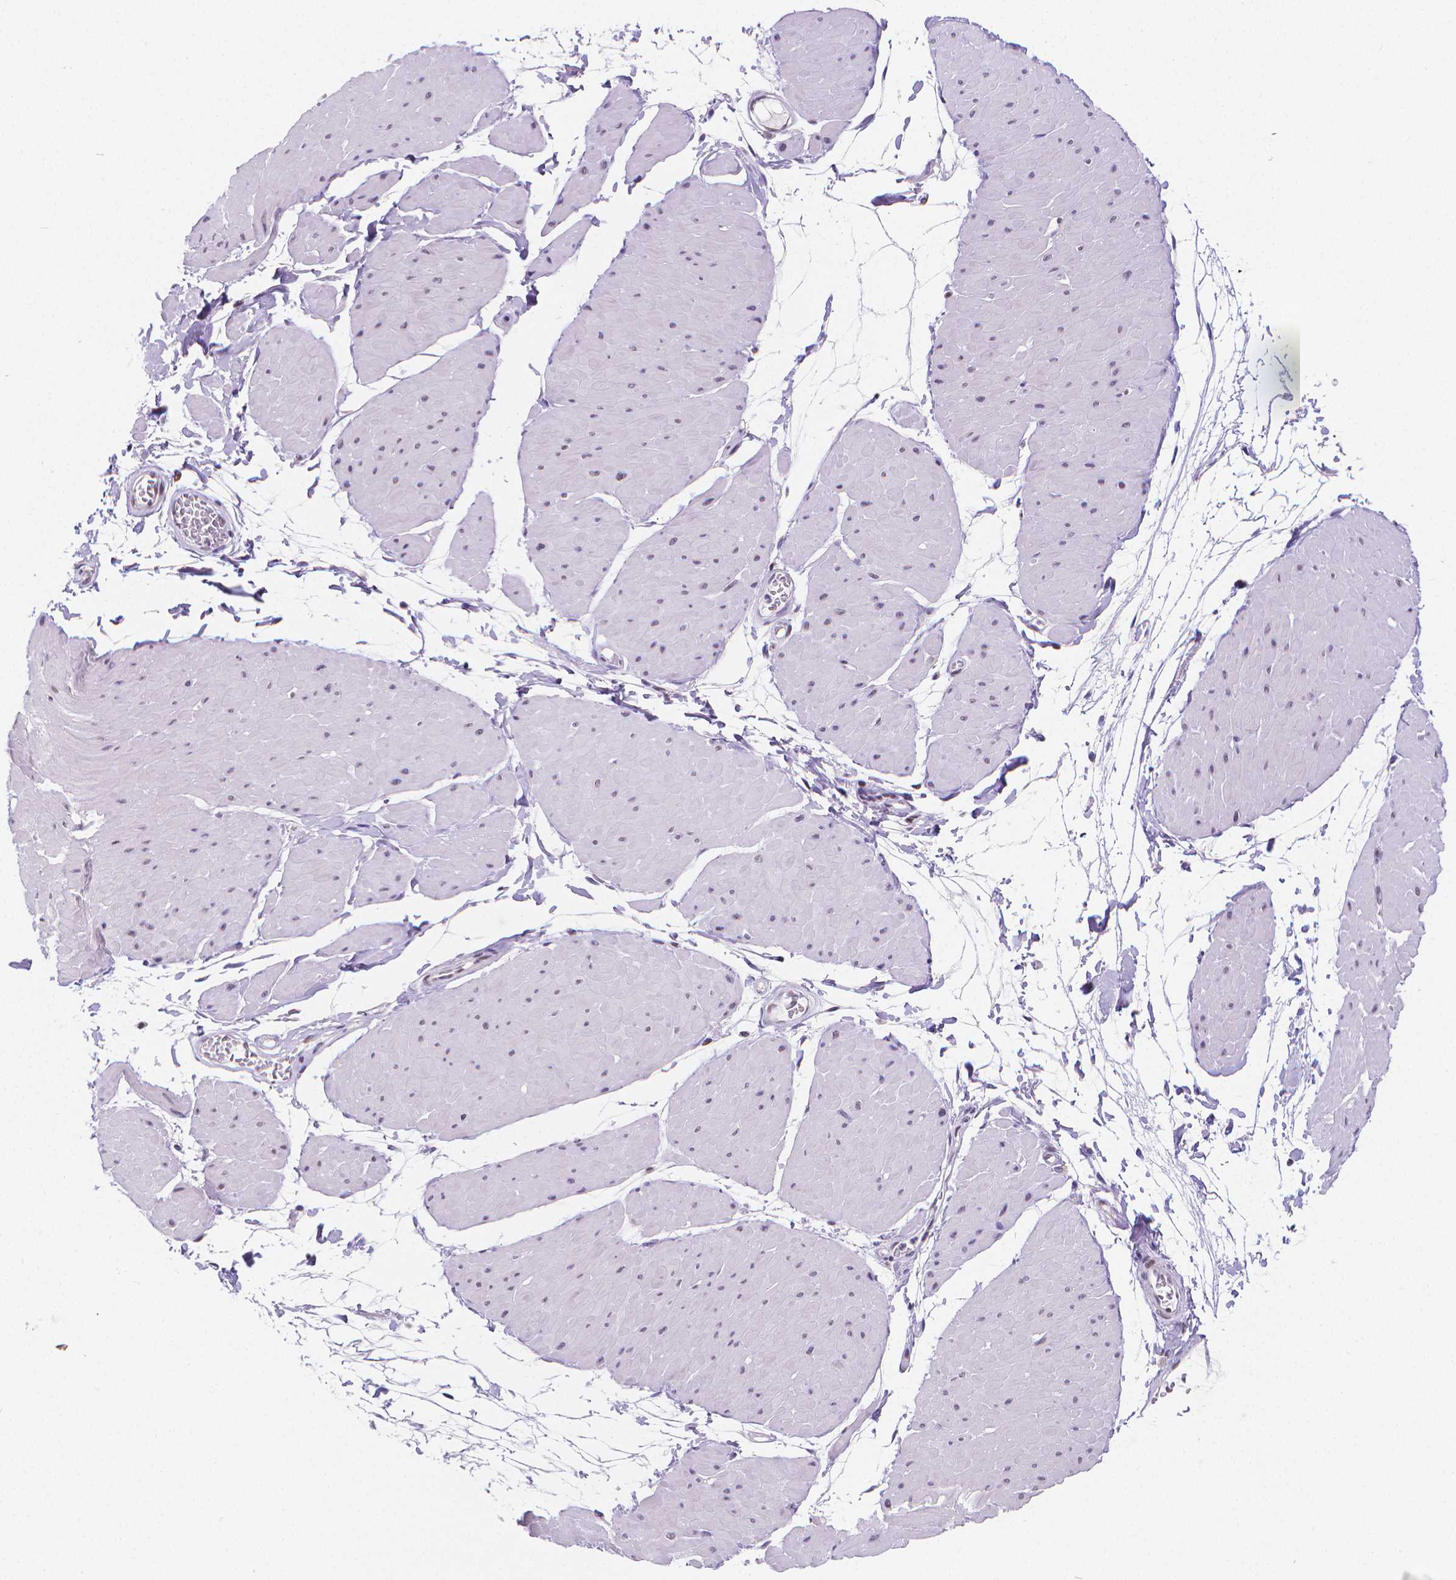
{"staining": {"intensity": "negative", "quantity": "none", "location": "none"}, "tissue": "adipose tissue", "cell_type": "Adipocytes", "image_type": "normal", "snomed": [{"axis": "morphology", "description": "Normal tissue, NOS"}, {"axis": "topography", "description": "Smooth muscle"}, {"axis": "topography", "description": "Peripheral nerve tissue"}], "caption": "IHC histopathology image of unremarkable adipose tissue: human adipose tissue stained with DAB demonstrates no significant protein staining in adipocytes.", "gene": "MEF2C", "patient": {"sex": "male", "age": 58}}